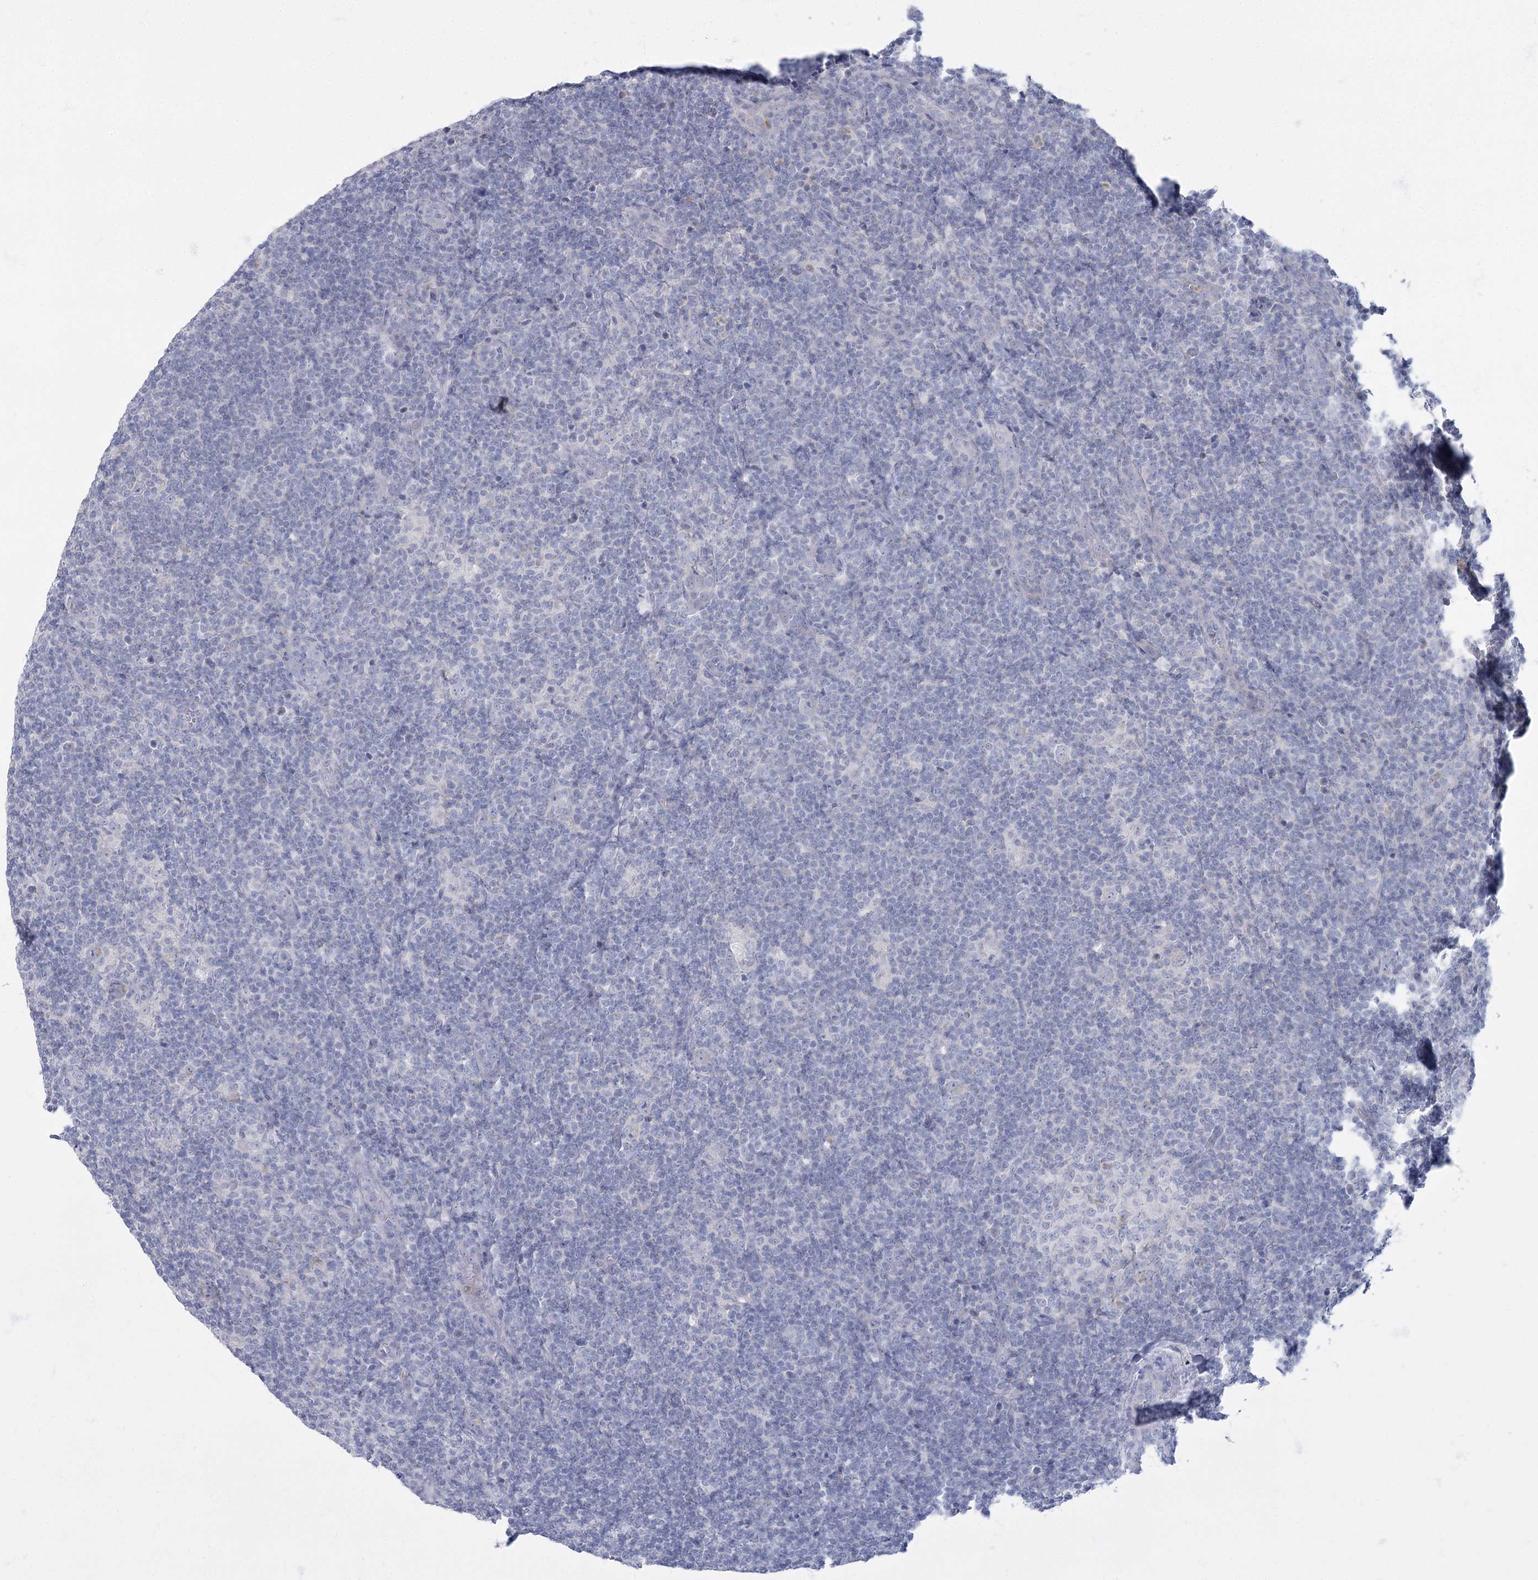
{"staining": {"intensity": "negative", "quantity": "none", "location": "none"}, "tissue": "lymphoma", "cell_type": "Tumor cells", "image_type": "cancer", "snomed": [{"axis": "morphology", "description": "Hodgkin's disease, NOS"}, {"axis": "topography", "description": "Lymph node"}], "caption": "Tumor cells show no significant staining in Hodgkin's disease.", "gene": "FAM110C", "patient": {"sex": "female", "age": 57}}